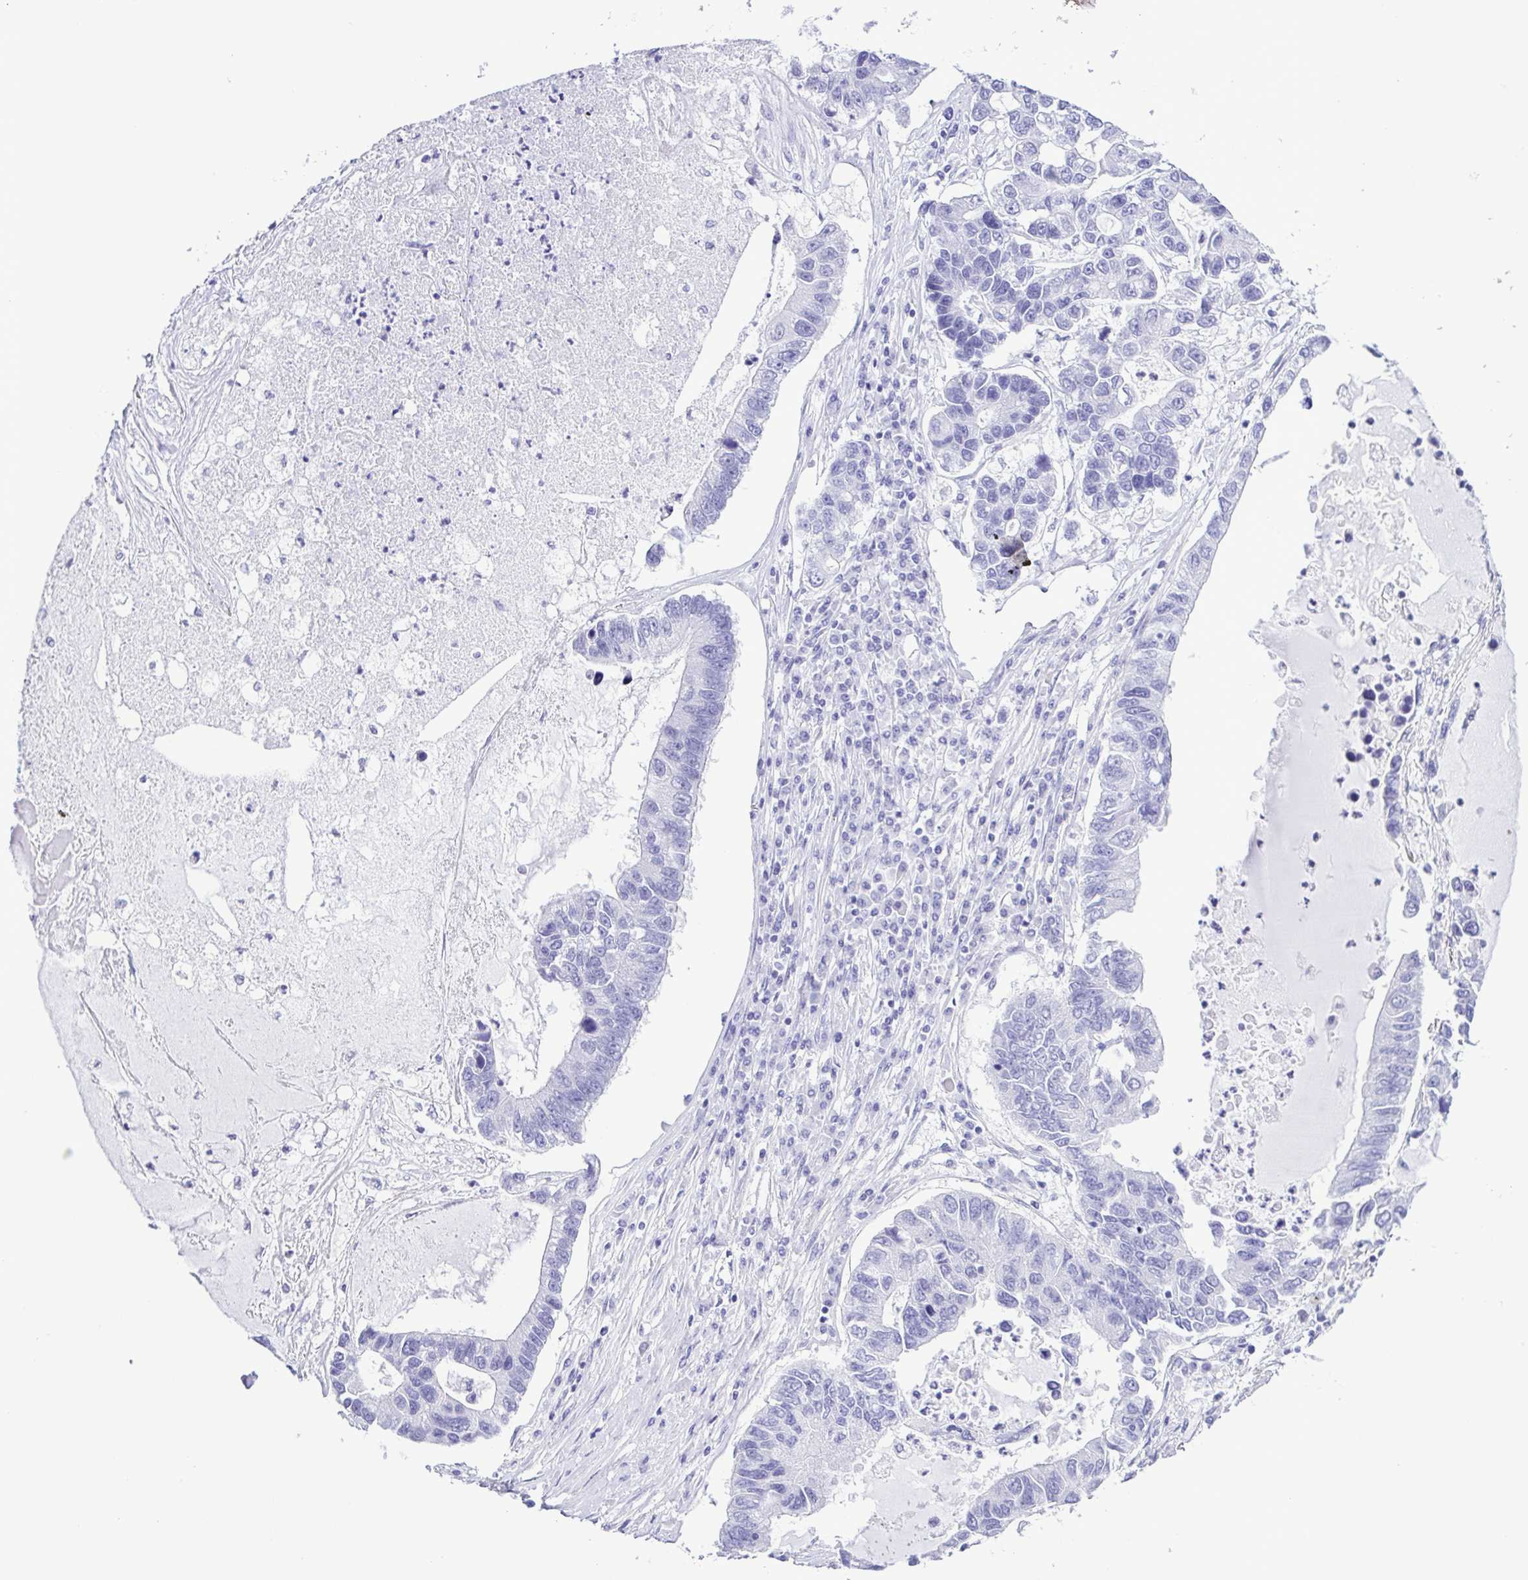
{"staining": {"intensity": "negative", "quantity": "none", "location": "none"}, "tissue": "lung cancer", "cell_type": "Tumor cells", "image_type": "cancer", "snomed": [{"axis": "morphology", "description": "Adenocarcinoma, NOS"}, {"axis": "topography", "description": "Bronchus"}, {"axis": "topography", "description": "Lung"}], "caption": "A micrograph of human lung adenocarcinoma is negative for staining in tumor cells.", "gene": "CASP14", "patient": {"sex": "female", "age": 51}}